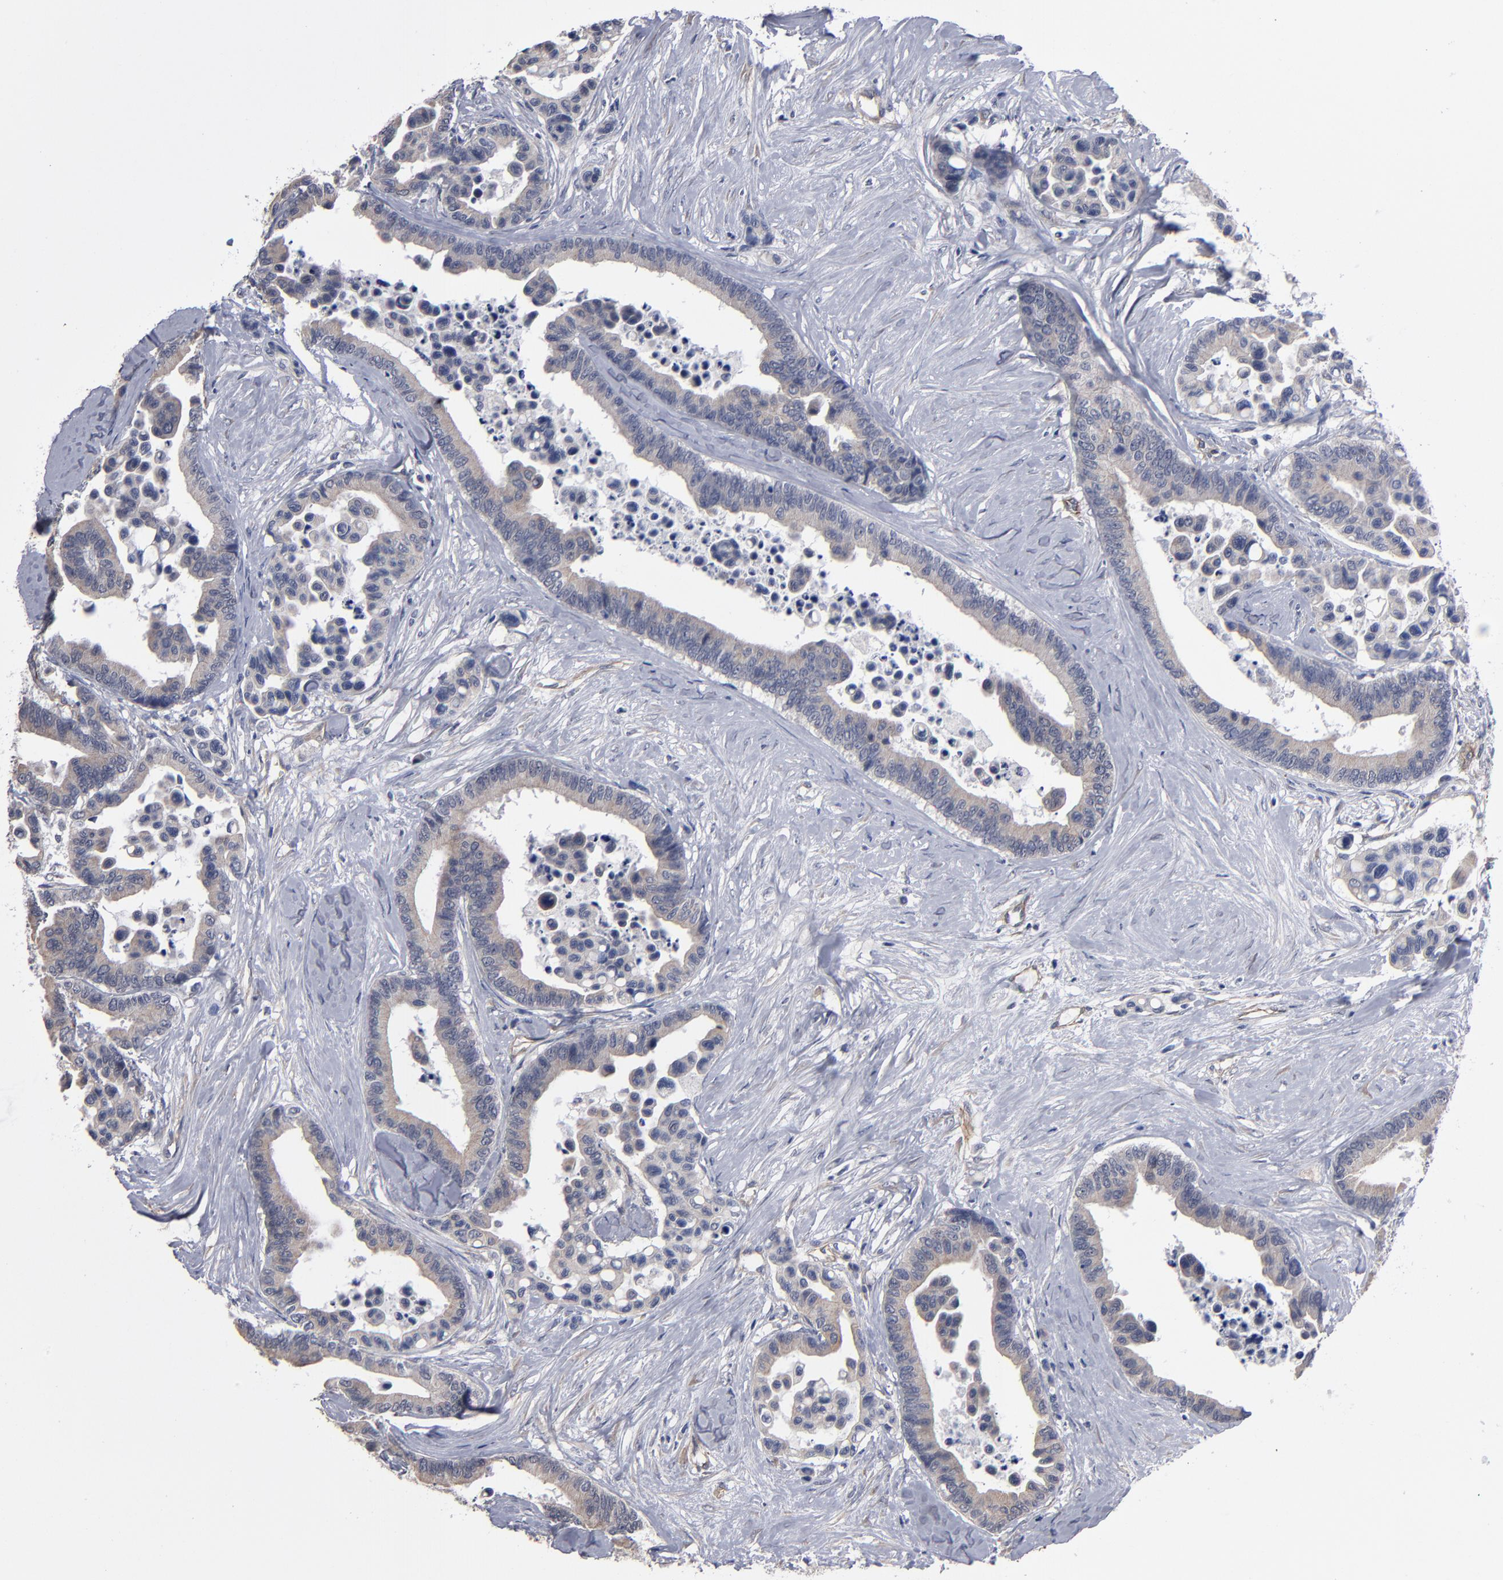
{"staining": {"intensity": "weak", "quantity": ">75%", "location": "cytoplasmic/membranous"}, "tissue": "colorectal cancer", "cell_type": "Tumor cells", "image_type": "cancer", "snomed": [{"axis": "morphology", "description": "Adenocarcinoma, NOS"}, {"axis": "topography", "description": "Colon"}], "caption": "High-magnification brightfield microscopy of colorectal cancer (adenocarcinoma) stained with DAB (brown) and counterstained with hematoxylin (blue). tumor cells exhibit weak cytoplasmic/membranous expression is seen in approximately>75% of cells. (brown staining indicates protein expression, while blue staining denotes nuclei).", "gene": "ZNF175", "patient": {"sex": "male", "age": 82}}